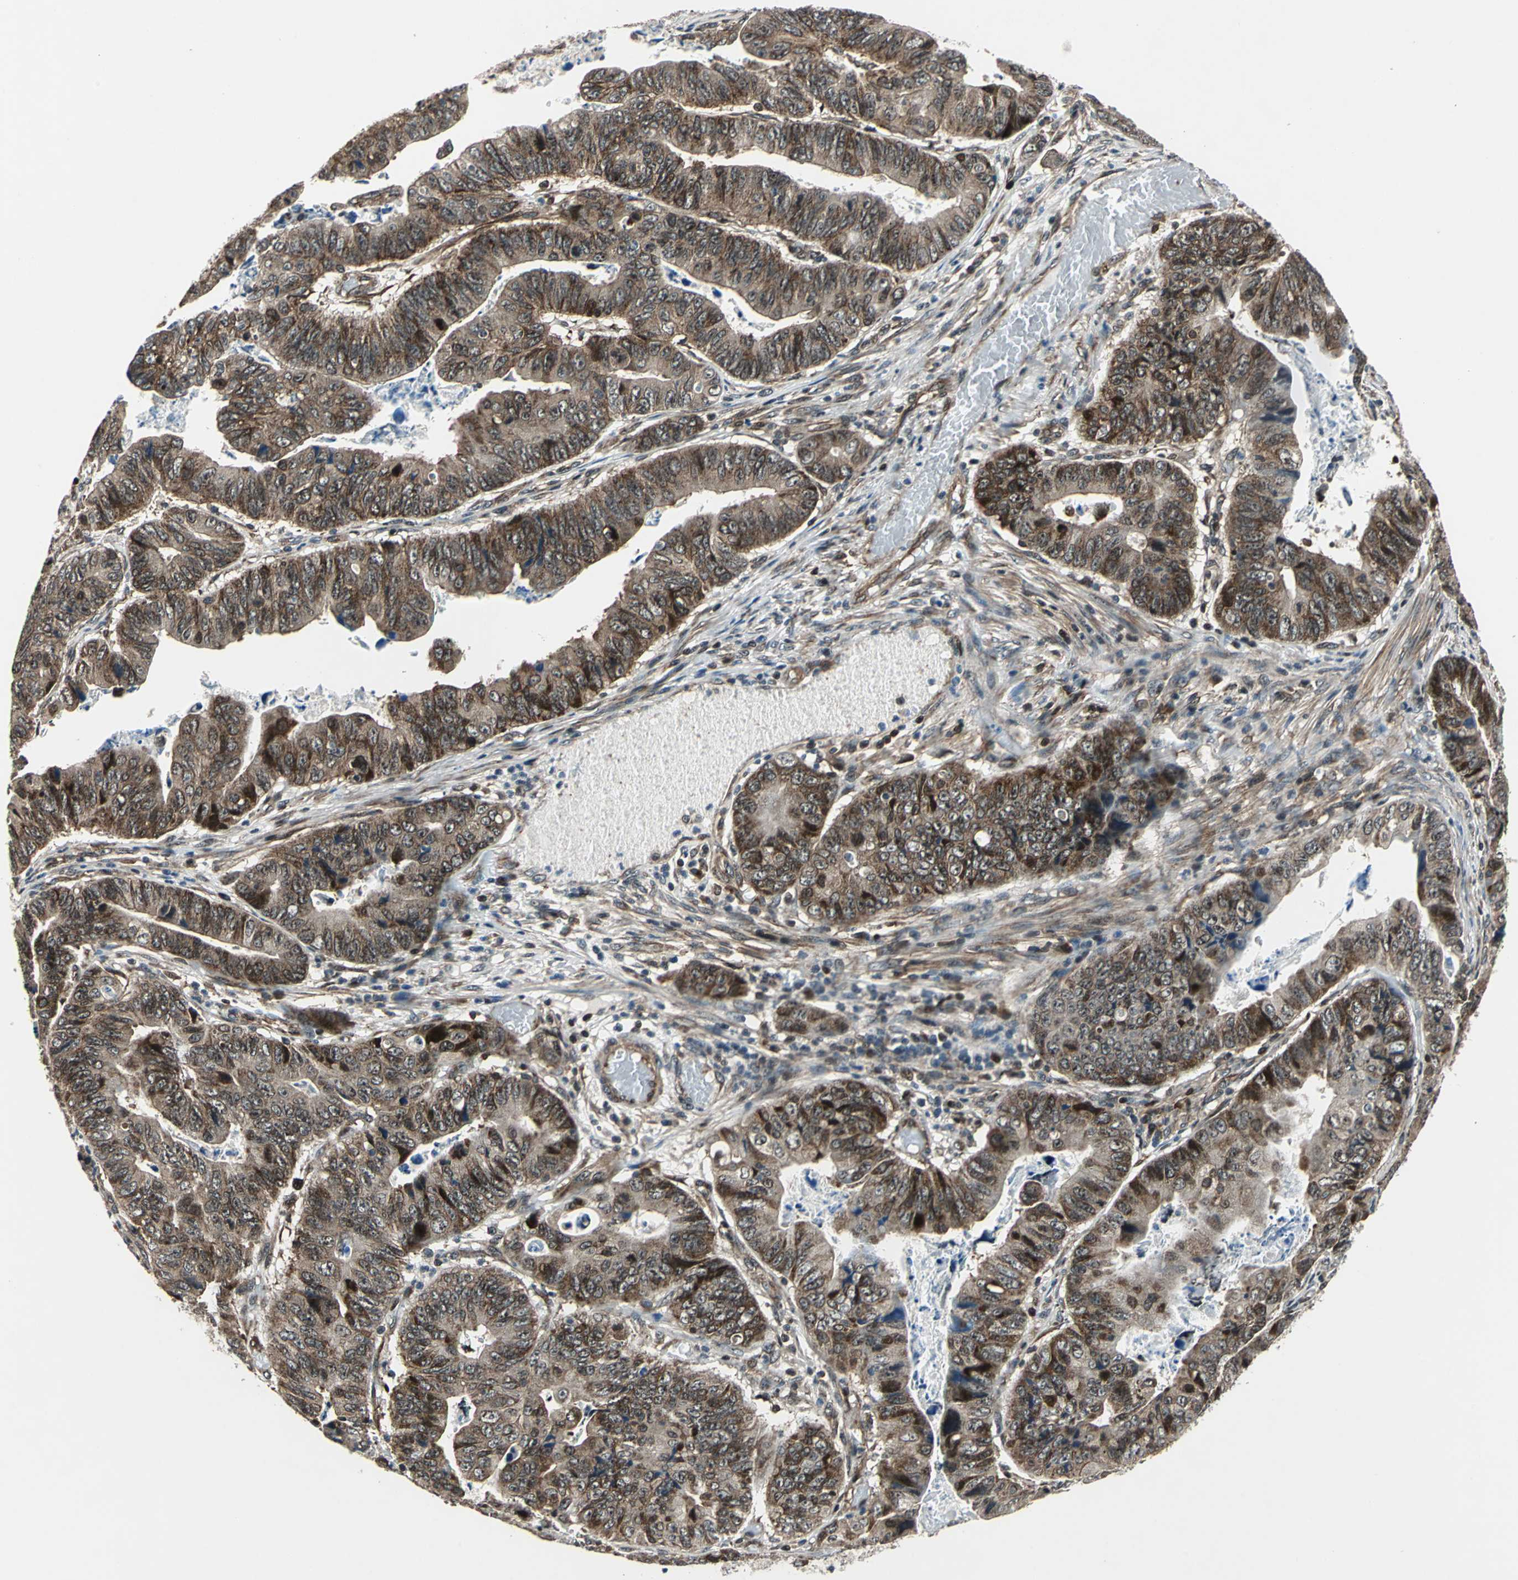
{"staining": {"intensity": "strong", "quantity": ">75%", "location": "cytoplasmic/membranous,nuclear"}, "tissue": "stomach cancer", "cell_type": "Tumor cells", "image_type": "cancer", "snomed": [{"axis": "morphology", "description": "Adenocarcinoma, NOS"}, {"axis": "topography", "description": "Stomach, lower"}], "caption": "Stomach adenocarcinoma stained with DAB IHC displays high levels of strong cytoplasmic/membranous and nuclear expression in about >75% of tumor cells. The protein of interest is stained brown, and the nuclei are stained in blue (DAB IHC with brightfield microscopy, high magnification).", "gene": "AATF", "patient": {"sex": "male", "age": 77}}